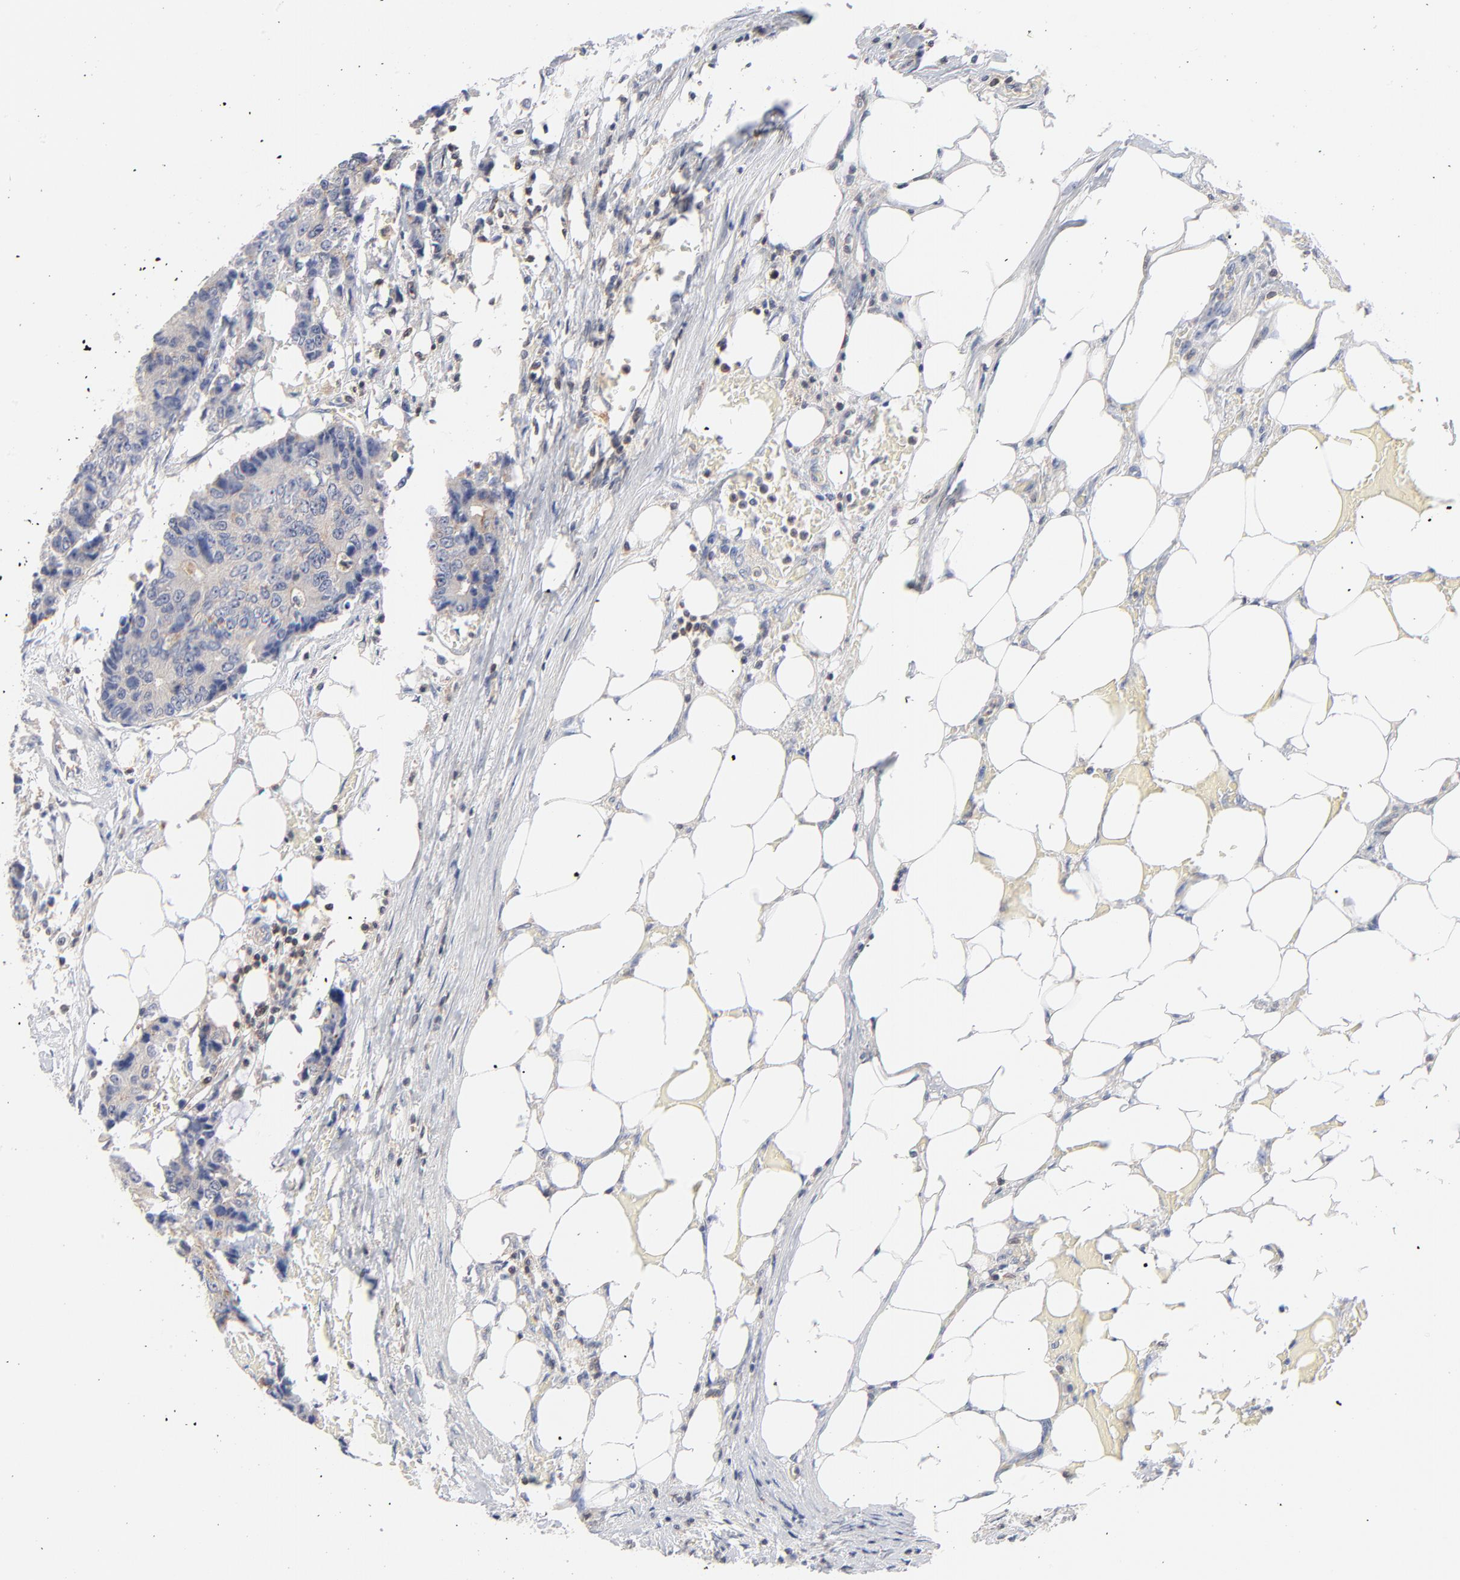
{"staining": {"intensity": "weak", "quantity": ">75%", "location": "cytoplasmic/membranous"}, "tissue": "colorectal cancer", "cell_type": "Tumor cells", "image_type": "cancer", "snomed": [{"axis": "morphology", "description": "Adenocarcinoma, NOS"}, {"axis": "topography", "description": "Colon"}], "caption": "Colorectal adenocarcinoma was stained to show a protein in brown. There is low levels of weak cytoplasmic/membranous staining in about >75% of tumor cells.", "gene": "CAB39L", "patient": {"sex": "female", "age": 86}}